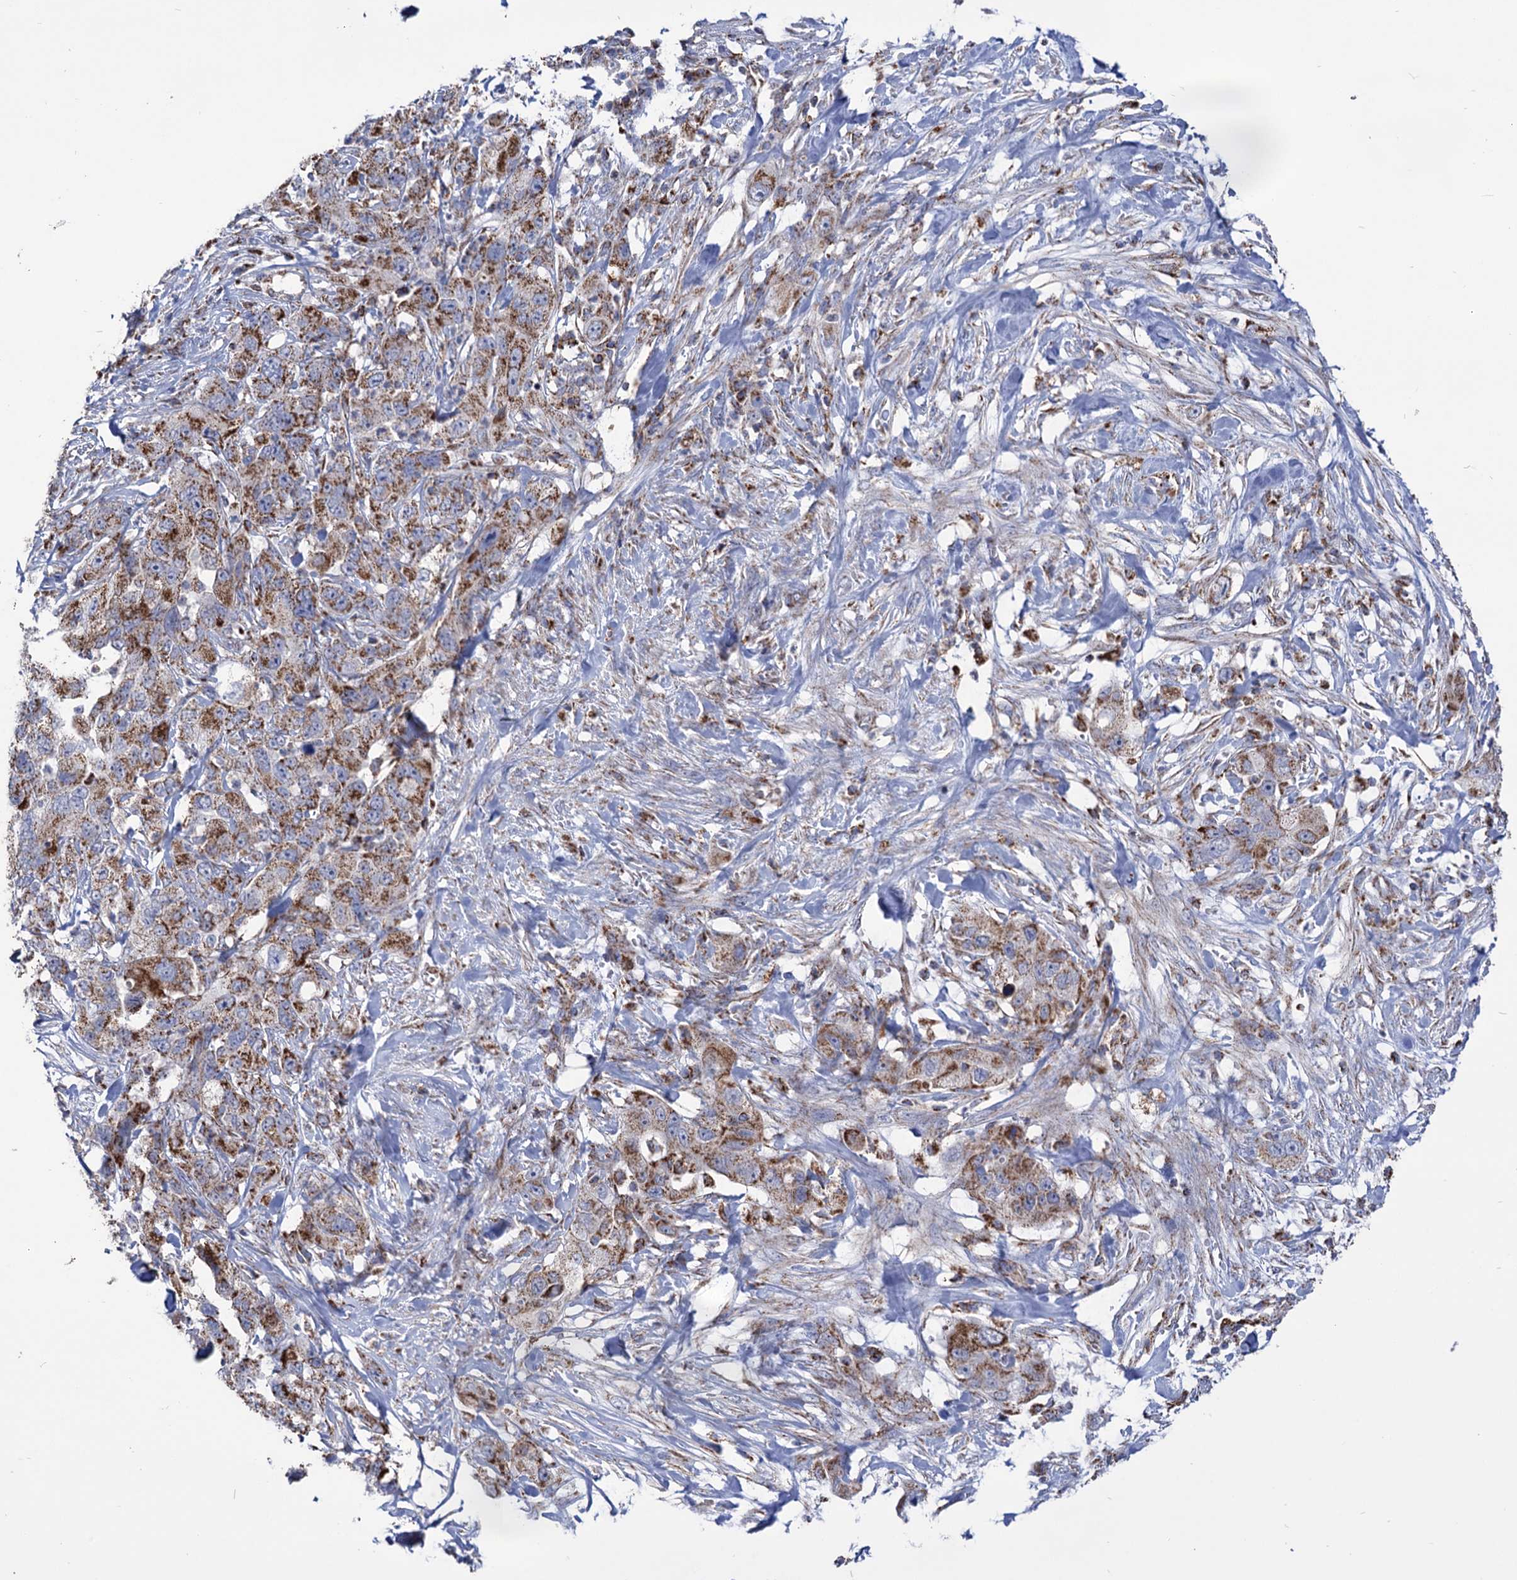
{"staining": {"intensity": "moderate", "quantity": ">75%", "location": "cytoplasmic/membranous"}, "tissue": "pancreatic cancer", "cell_type": "Tumor cells", "image_type": "cancer", "snomed": [{"axis": "morphology", "description": "Adenocarcinoma, NOS"}, {"axis": "topography", "description": "Pancreas"}], "caption": "An immunohistochemistry (IHC) histopathology image of neoplastic tissue is shown. Protein staining in brown highlights moderate cytoplasmic/membranous positivity in pancreatic cancer within tumor cells. The protein is shown in brown color, while the nuclei are stained blue.", "gene": "ABHD10", "patient": {"sex": "female", "age": 78}}